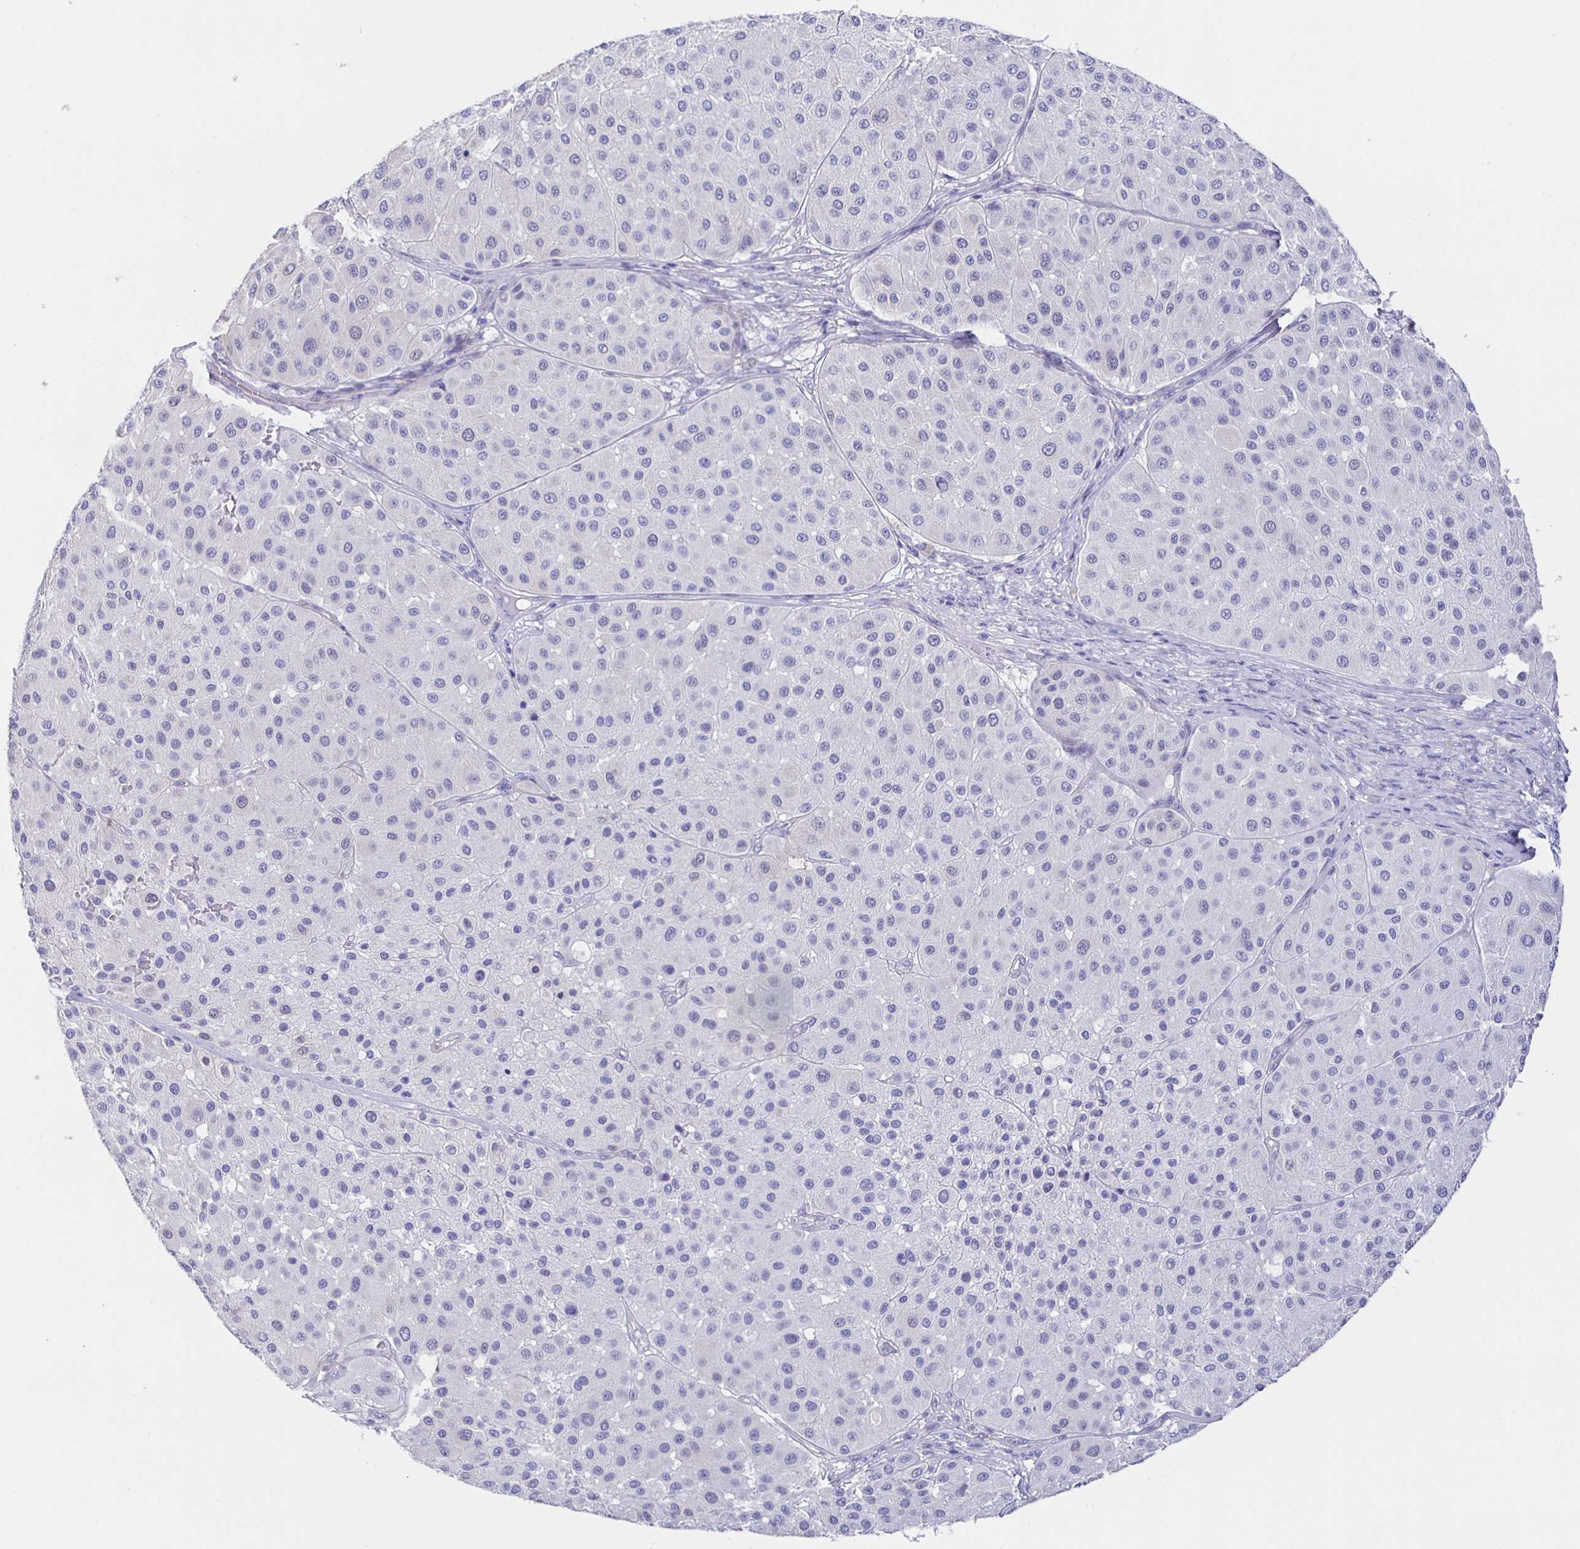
{"staining": {"intensity": "negative", "quantity": "none", "location": "none"}, "tissue": "melanoma", "cell_type": "Tumor cells", "image_type": "cancer", "snomed": [{"axis": "morphology", "description": "Malignant melanoma, Metastatic site"}, {"axis": "topography", "description": "Smooth muscle"}], "caption": "A histopathology image of malignant melanoma (metastatic site) stained for a protein displays no brown staining in tumor cells.", "gene": "HSPA4L", "patient": {"sex": "male", "age": 41}}